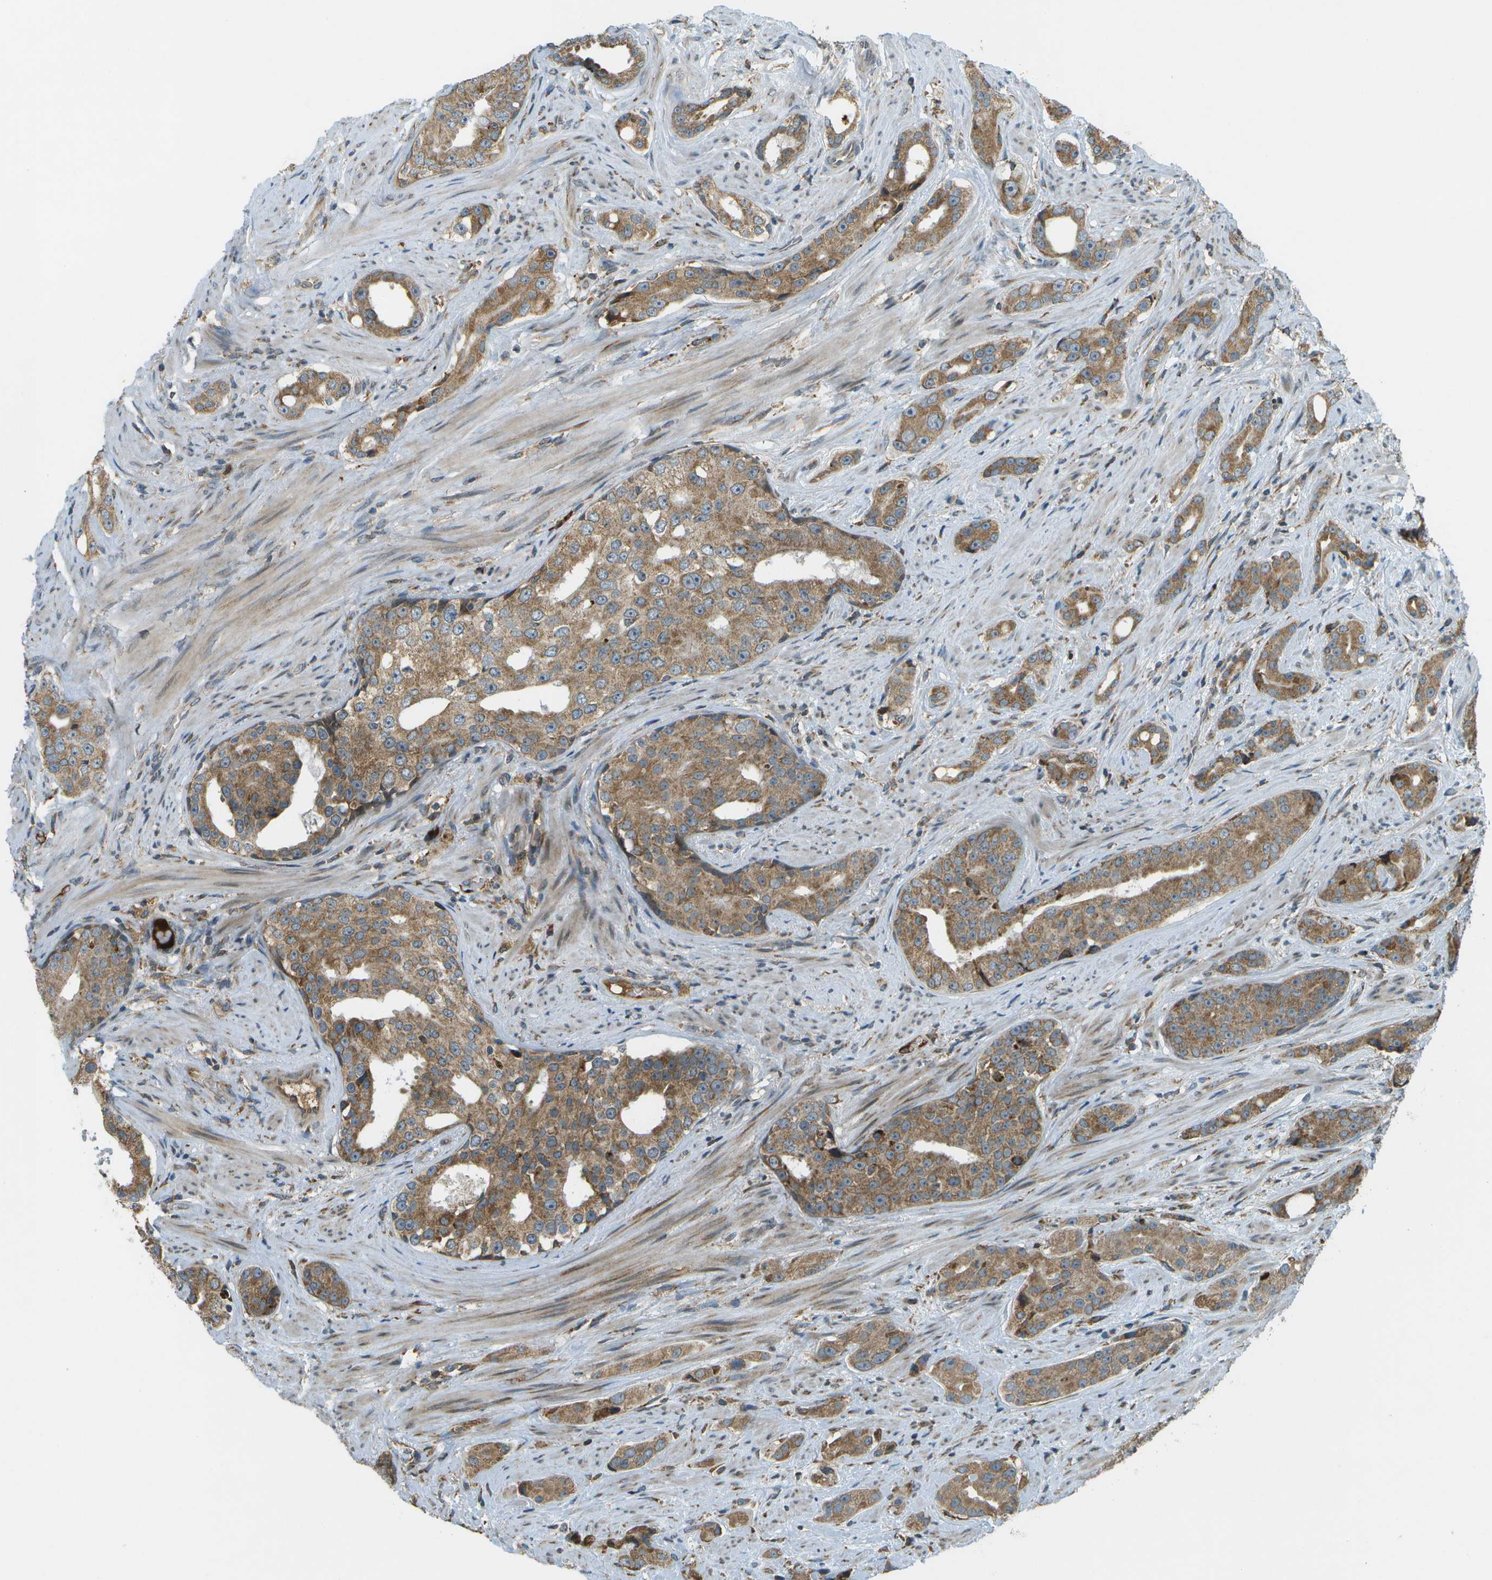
{"staining": {"intensity": "moderate", "quantity": ">75%", "location": "cytoplasmic/membranous"}, "tissue": "prostate cancer", "cell_type": "Tumor cells", "image_type": "cancer", "snomed": [{"axis": "morphology", "description": "Adenocarcinoma, High grade"}, {"axis": "topography", "description": "Prostate"}], "caption": "This is a photomicrograph of immunohistochemistry staining of prostate cancer, which shows moderate positivity in the cytoplasmic/membranous of tumor cells.", "gene": "USP30", "patient": {"sex": "male", "age": 71}}